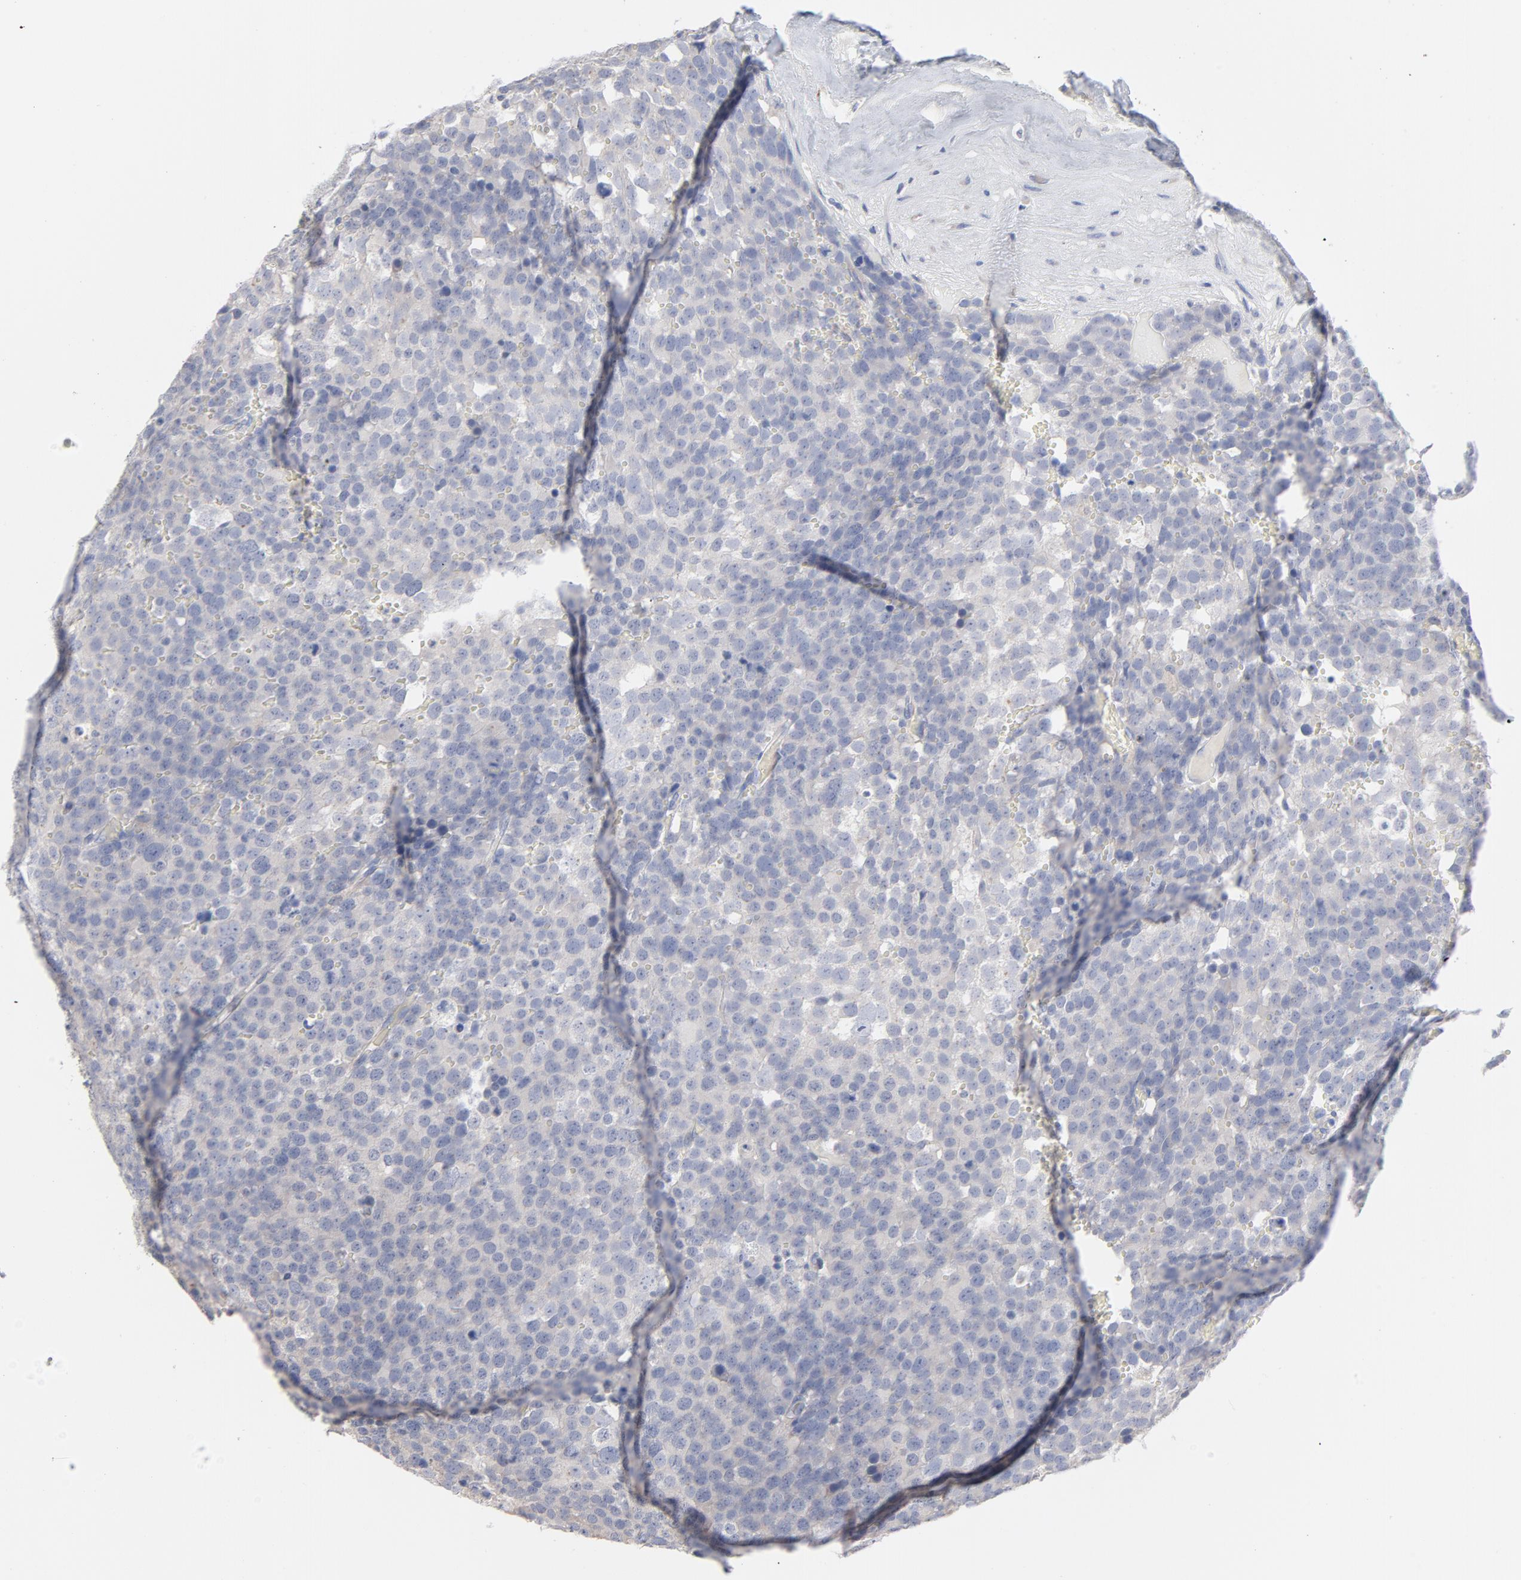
{"staining": {"intensity": "negative", "quantity": "none", "location": "none"}, "tissue": "testis cancer", "cell_type": "Tumor cells", "image_type": "cancer", "snomed": [{"axis": "morphology", "description": "Seminoma, NOS"}, {"axis": "topography", "description": "Testis"}], "caption": "Immunohistochemistry image of neoplastic tissue: human testis seminoma stained with DAB (3,3'-diaminobenzidine) displays no significant protein staining in tumor cells. (DAB (3,3'-diaminobenzidine) IHC visualized using brightfield microscopy, high magnification).", "gene": "CPE", "patient": {"sex": "male", "age": 71}}